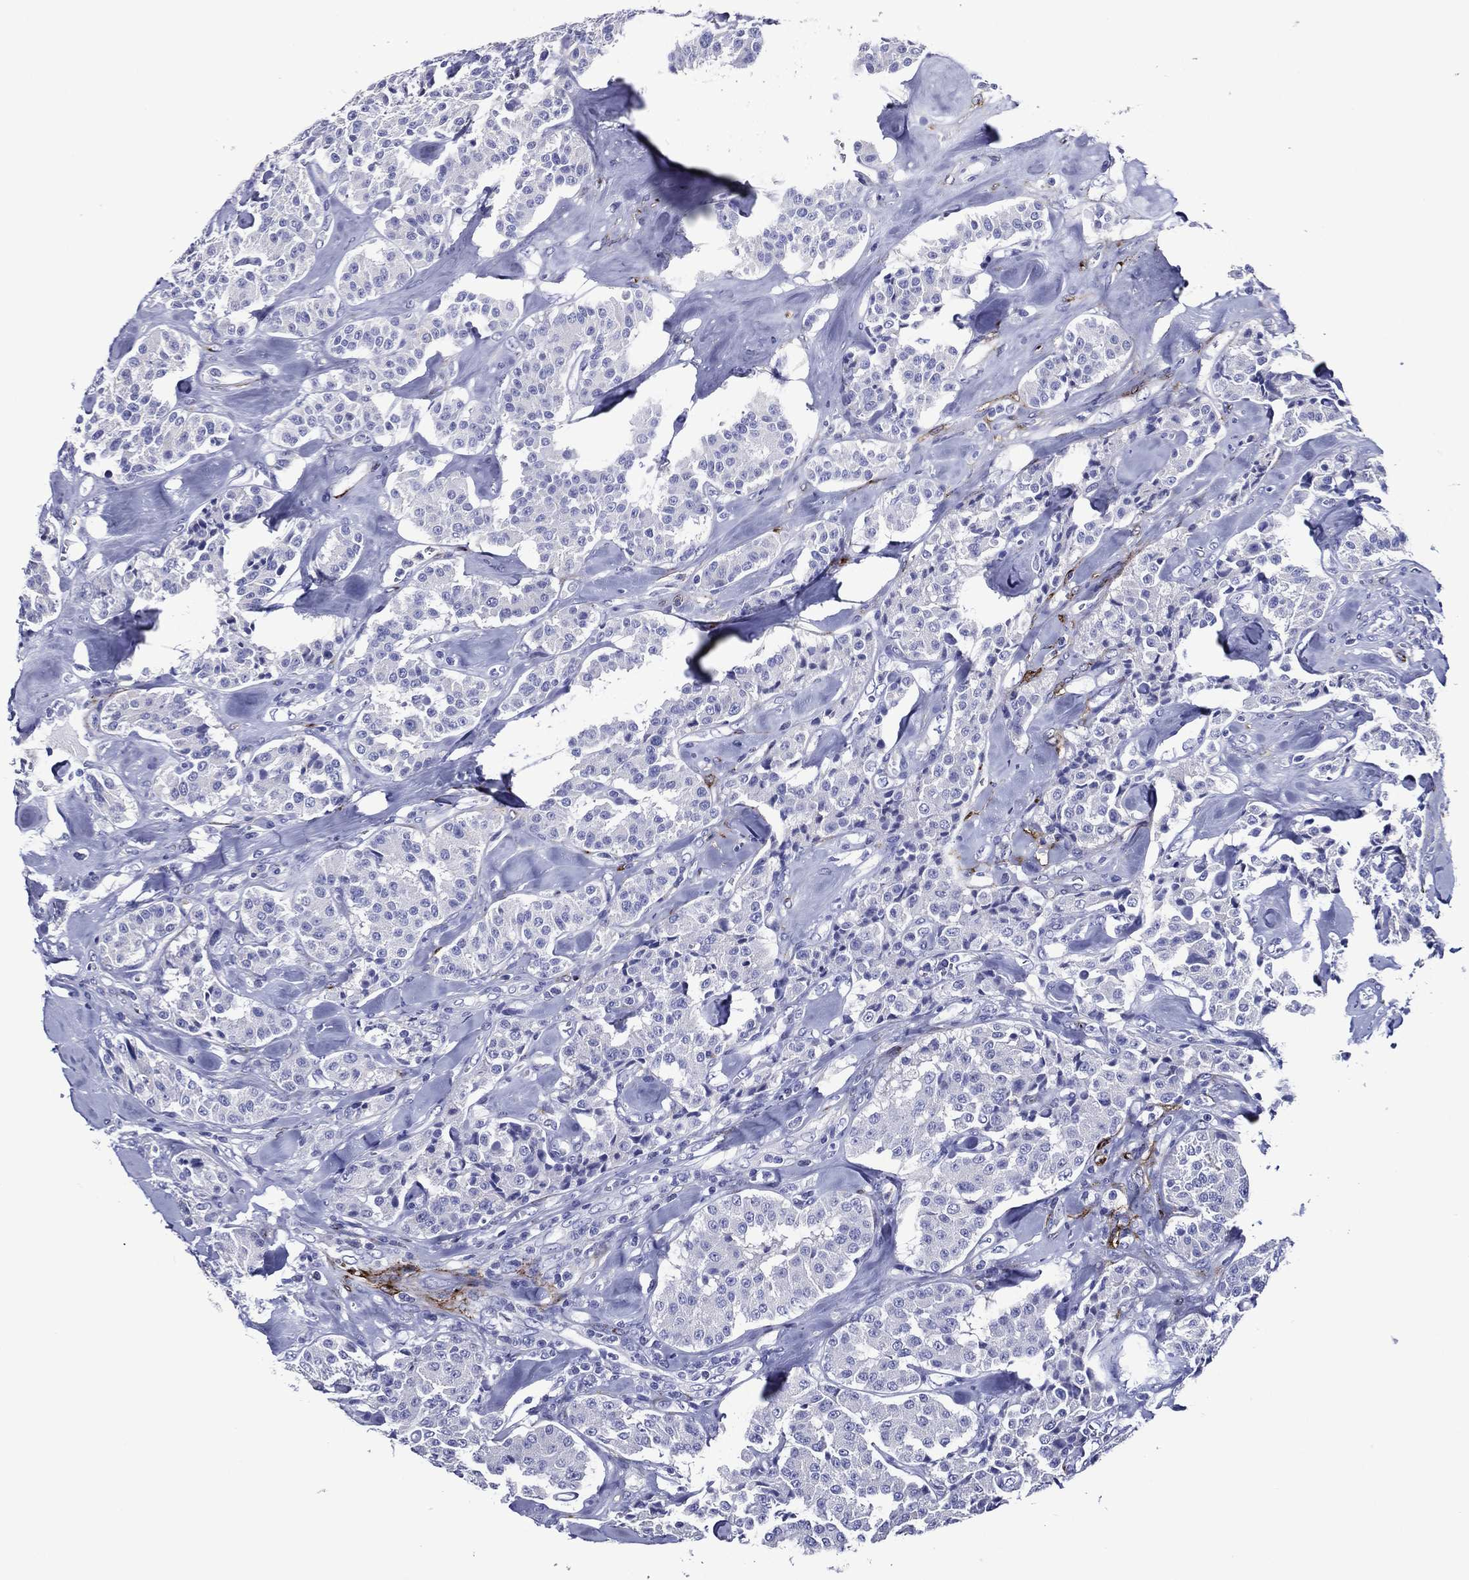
{"staining": {"intensity": "negative", "quantity": "none", "location": "none"}, "tissue": "carcinoid", "cell_type": "Tumor cells", "image_type": "cancer", "snomed": [{"axis": "morphology", "description": "Carcinoid, malignant, NOS"}, {"axis": "topography", "description": "Pancreas"}], "caption": "This is an immunohistochemistry (IHC) photomicrograph of human carcinoid (malignant). There is no staining in tumor cells.", "gene": "ACE2", "patient": {"sex": "male", "age": 41}}